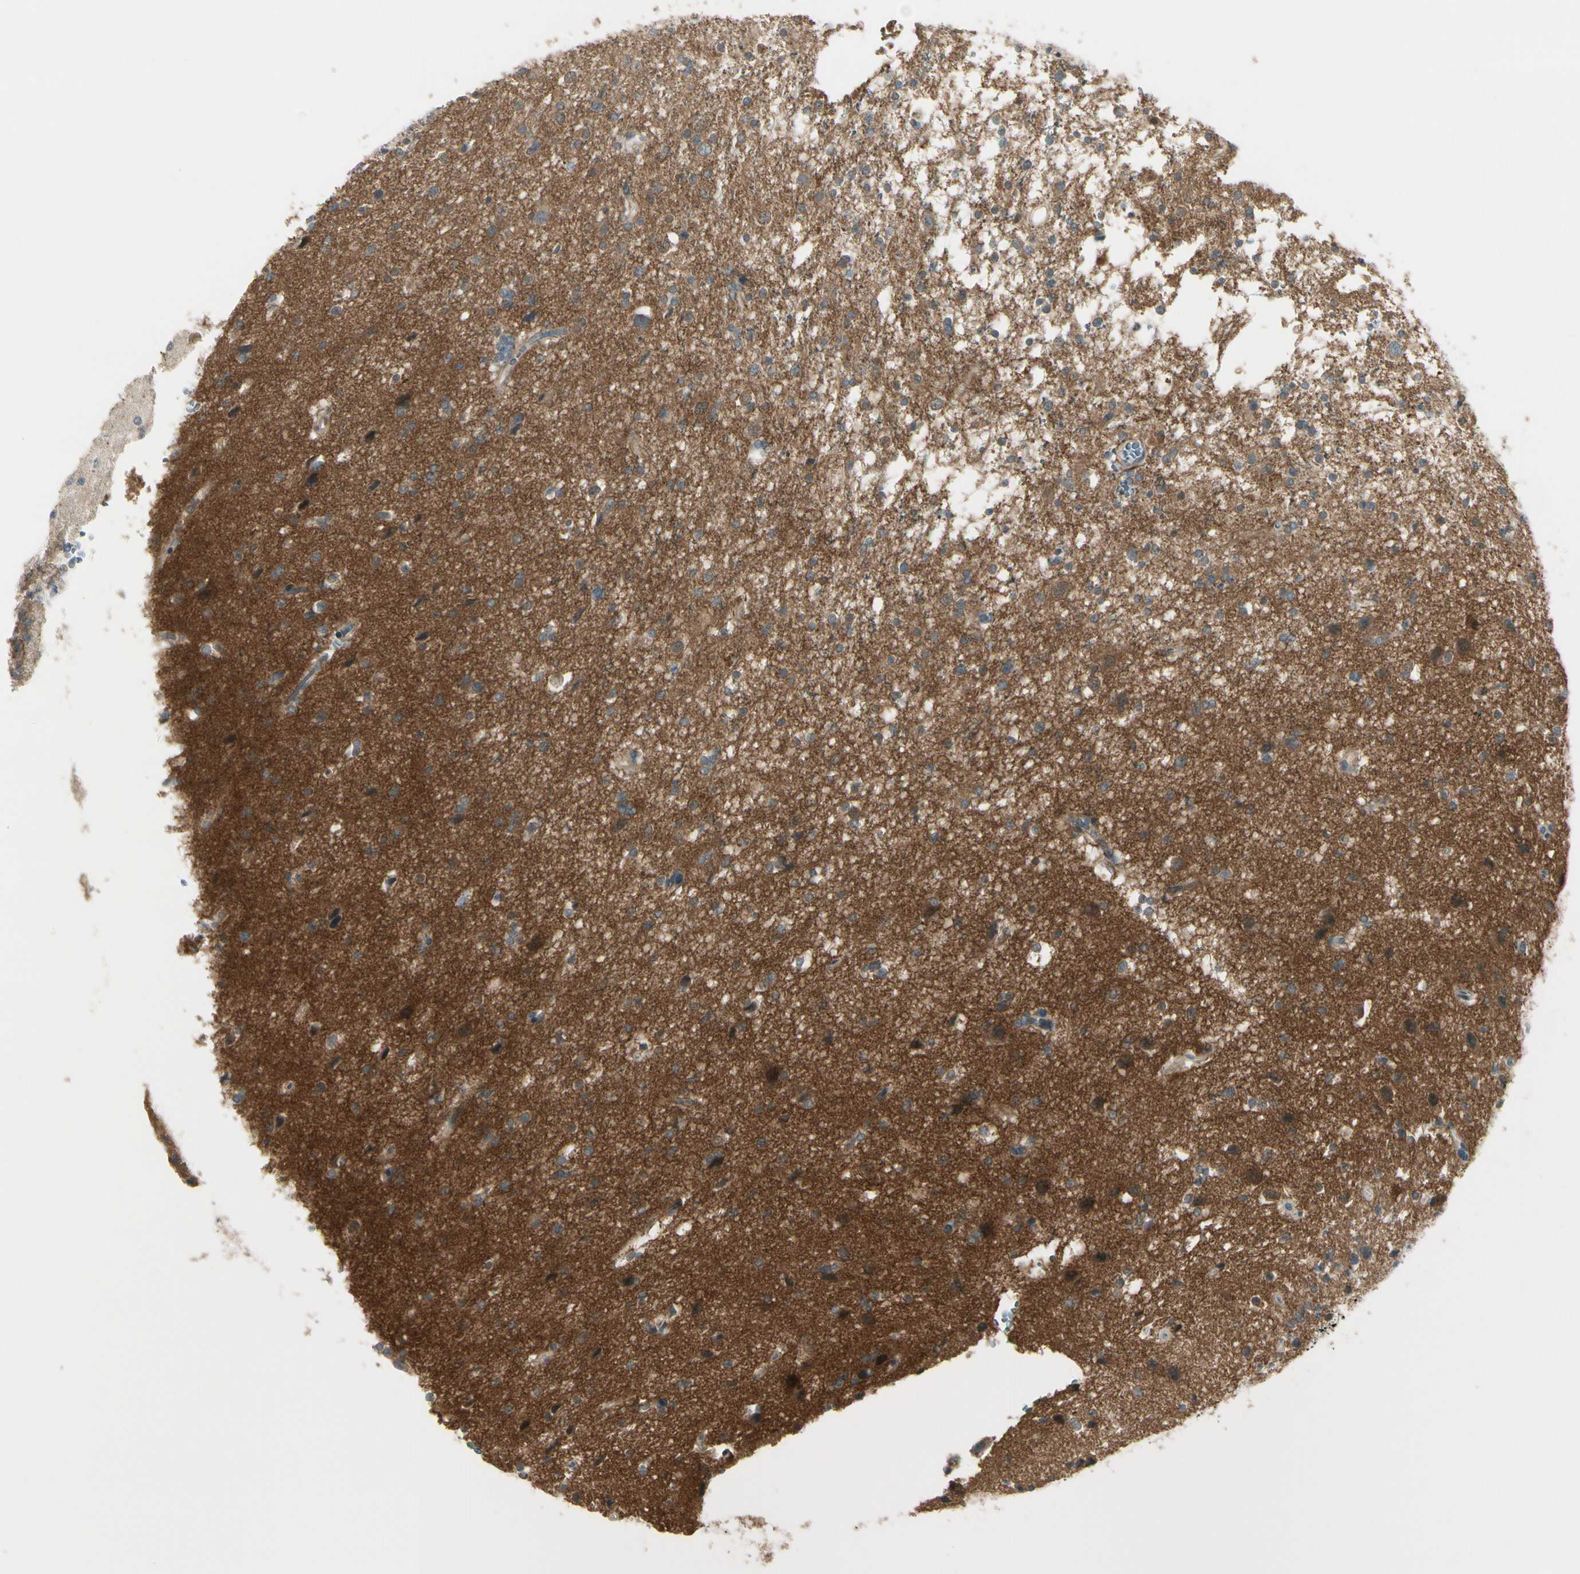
{"staining": {"intensity": "weak", "quantity": "<25%", "location": "cytoplasmic/membranous"}, "tissue": "glioma", "cell_type": "Tumor cells", "image_type": "cancer", "snomed": [{"axis": "morphology", "description": "Glioma, malignant, High grade"}, {"axis": "topography", "description": "Brain"}], "caption": "Glioma was stained to show a protein in brown. There is no significant staining in tumor cells.", "gene": "PPP3CB", "patient": {"sex": "male", "age": 33}}